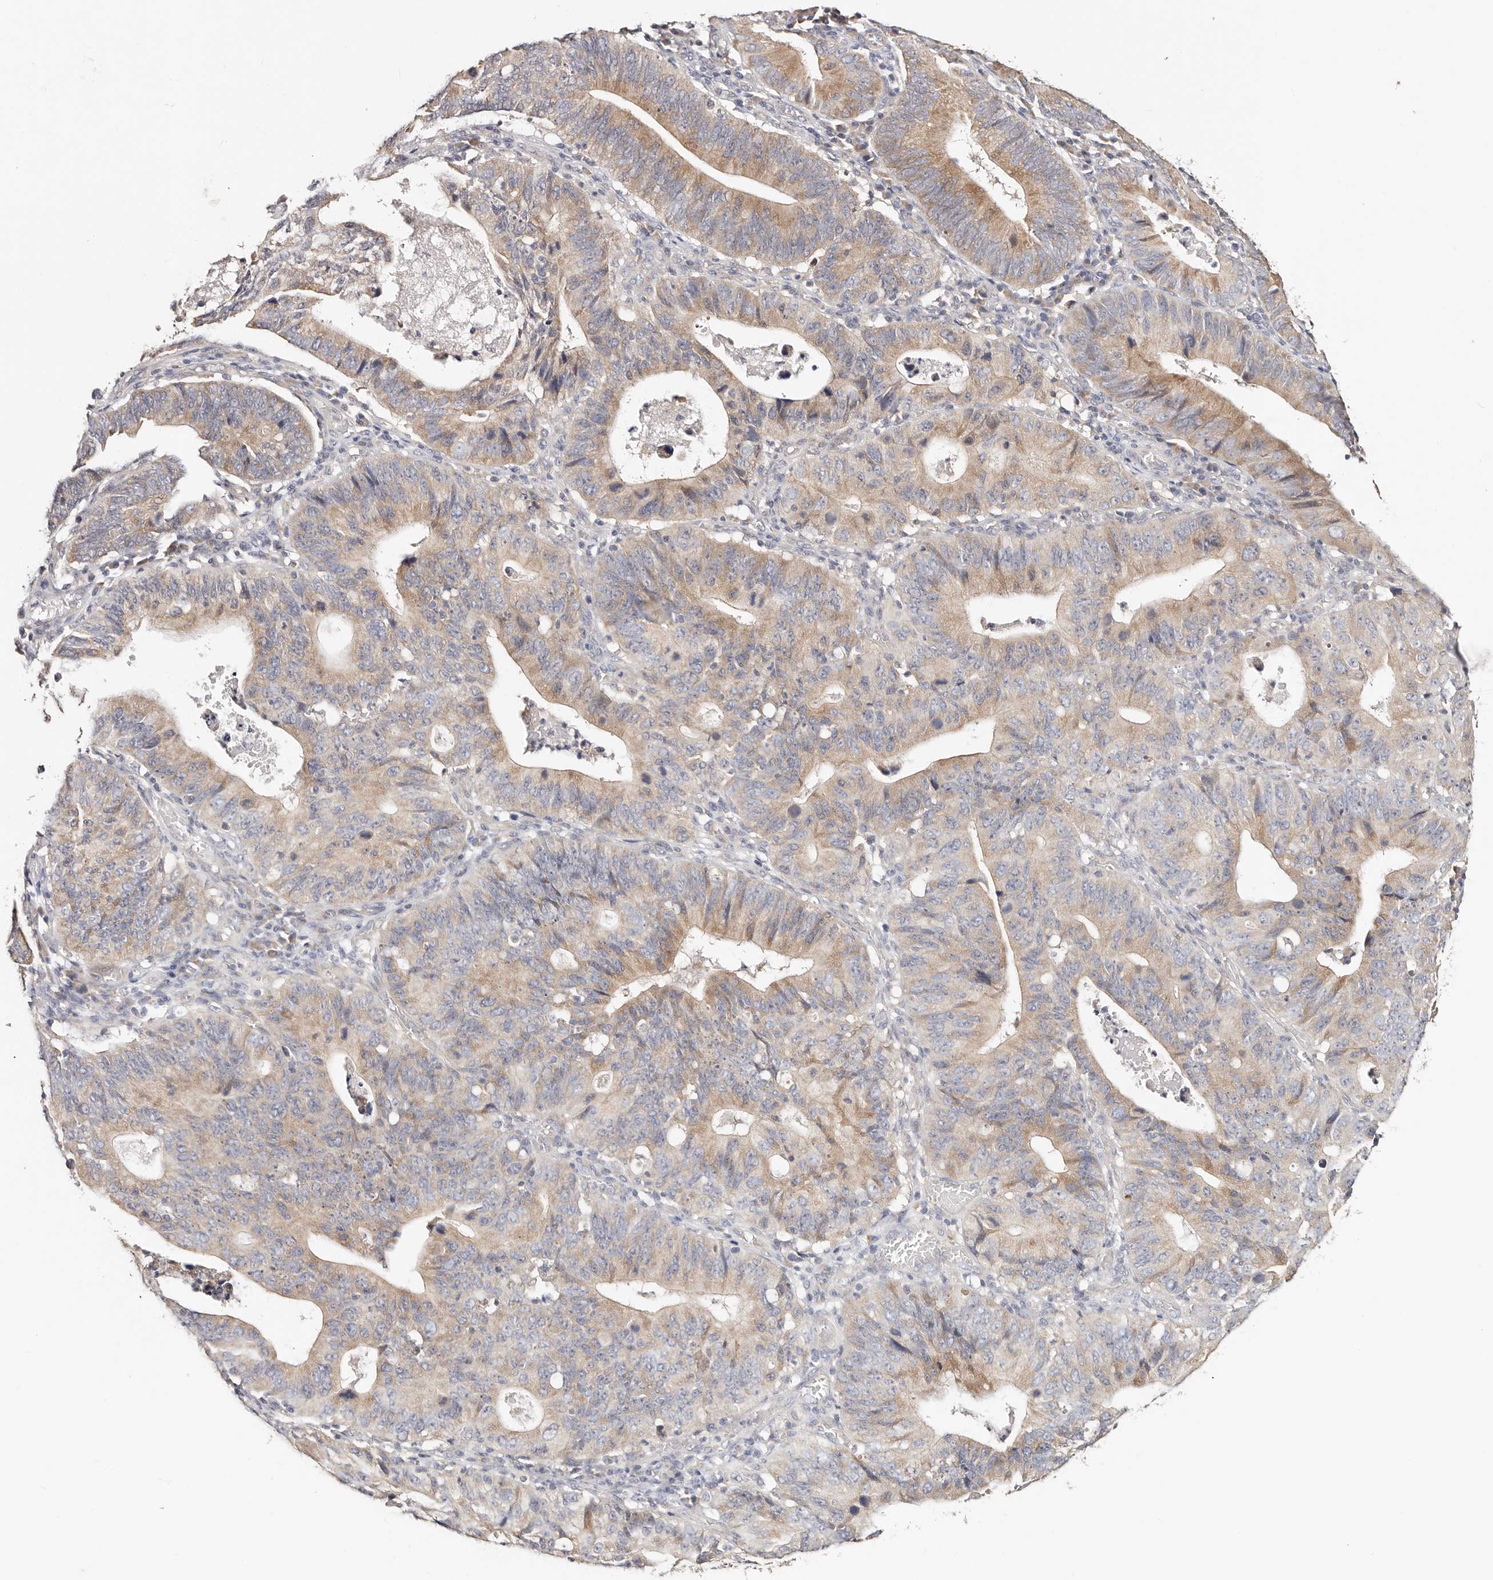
{"staining": {"intensity": "moderate", "quantity": "25%-75%", "location": "cytoplasmic/membranous"}, "tissue": "stomach cancer", "cell_type": "Tumor cells", "image_type": "cancer", "snomed": [{"axis": "morphology", "description": "Adenocarcinoma, NOS"}, {"axis": "topography", "description": "Stomach"}], "caption": "Protein expression analysis of adenocarcinoma (stomach) exhibits moderate cytoplasmic/membranous expression in approximately 25%-75% of tumor cells. (IHC, brightfield microscopy, high magnification).", "gene": "VIPAS39", "patient": {"sex": "male", "age": 59}}